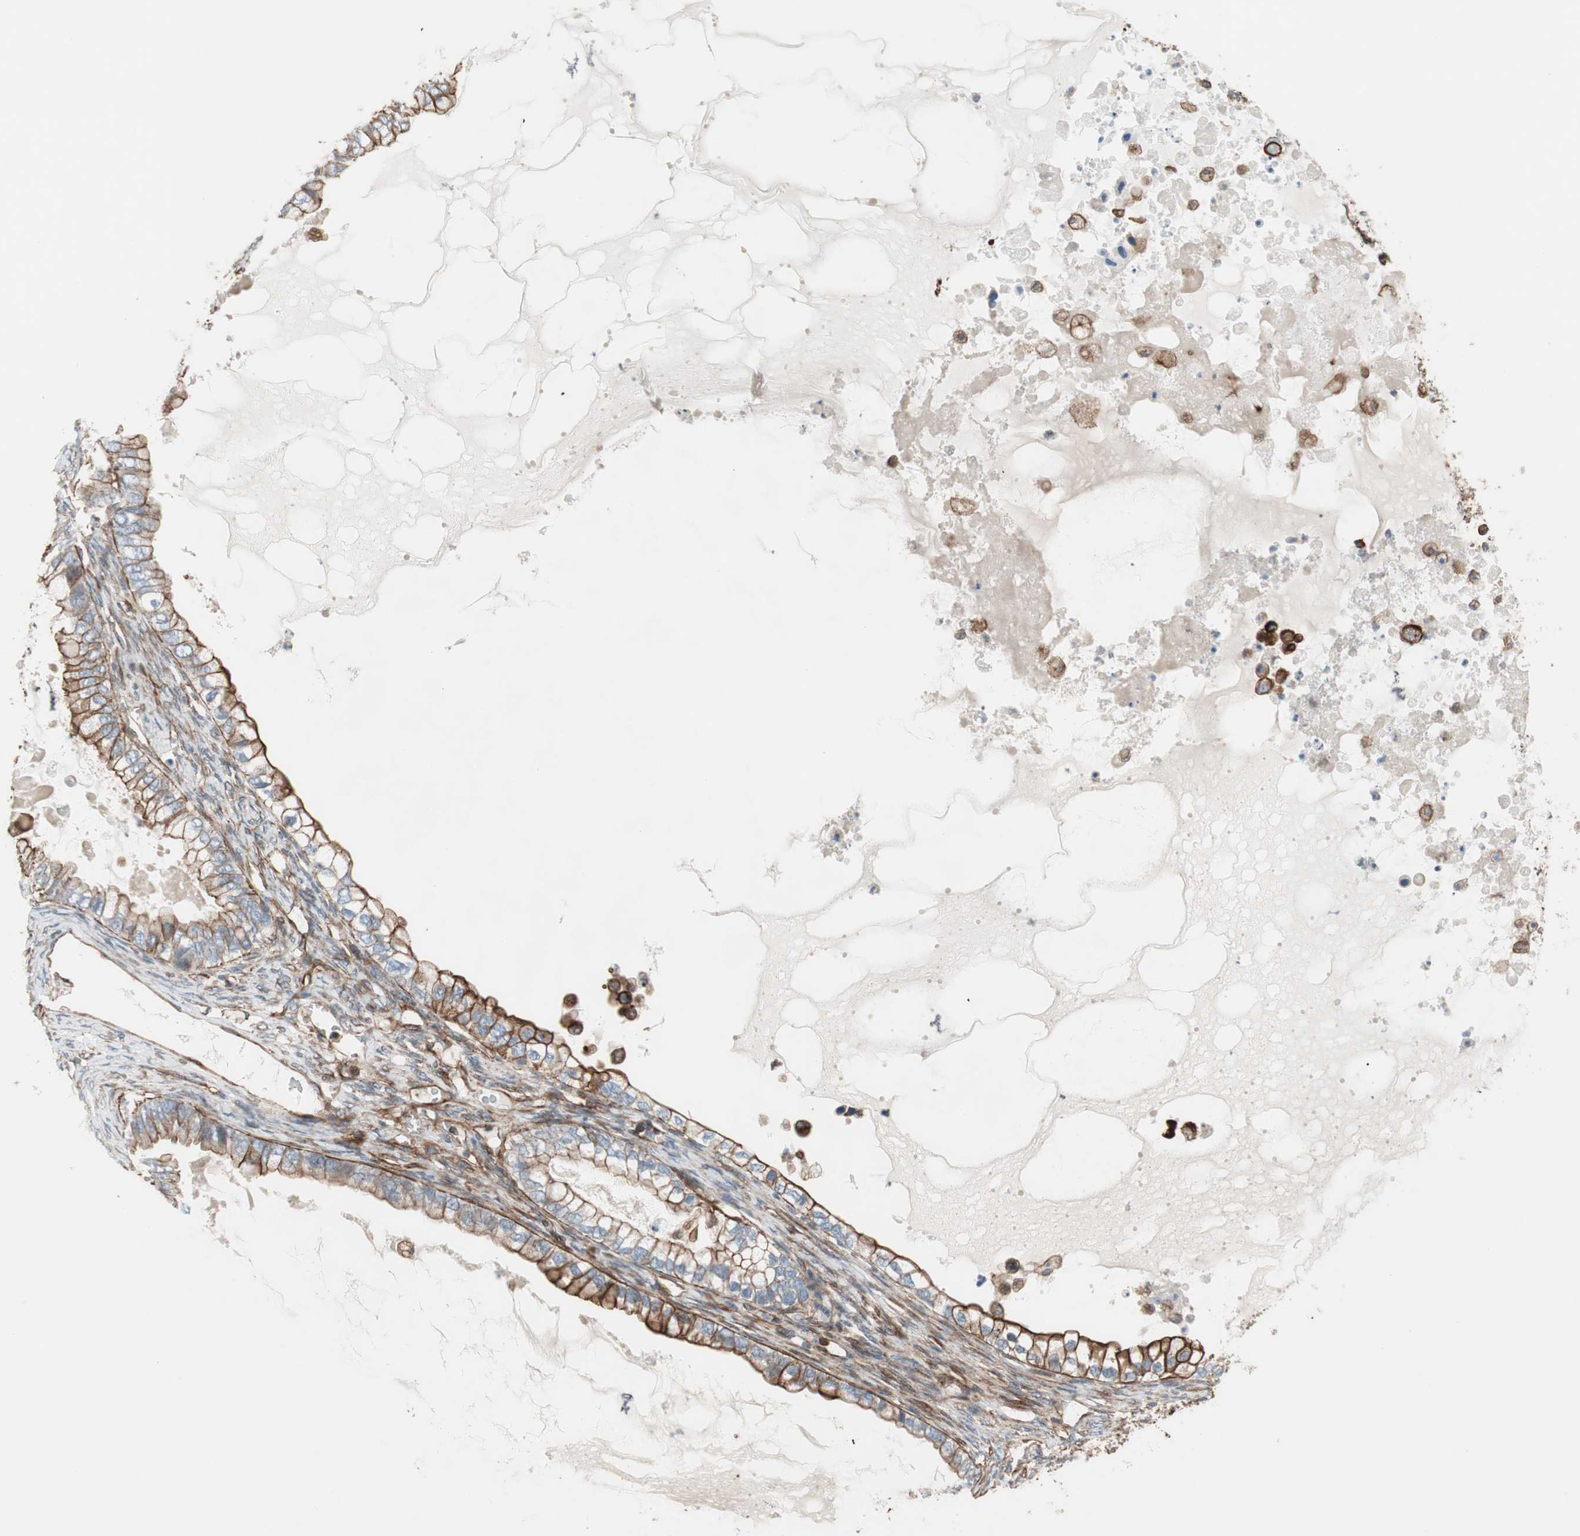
{"staining": {"intensity": "moderate", "quantity": ">75%", "location": "cytoplasmic/membranous"}, "tissue": "ovarian cancer", "cell_type": "Tumor cells", "image_type": "cancer", "snomed": [{"axis": "morphology", "description": "Cystadenocarcinoma, mucinous, NOS"}, {"axis": "topography", "description": "Ovary"}], "caption": "Immunohistochemical staining of human ovarian cancer (mucinous cystadenocarcinoma) shows moderate cytoplasmic/membranous protein expression in approximately >75% of tumor cells.", "gene": "TCTA", "patient": {"sex": "female", "age": 80}}